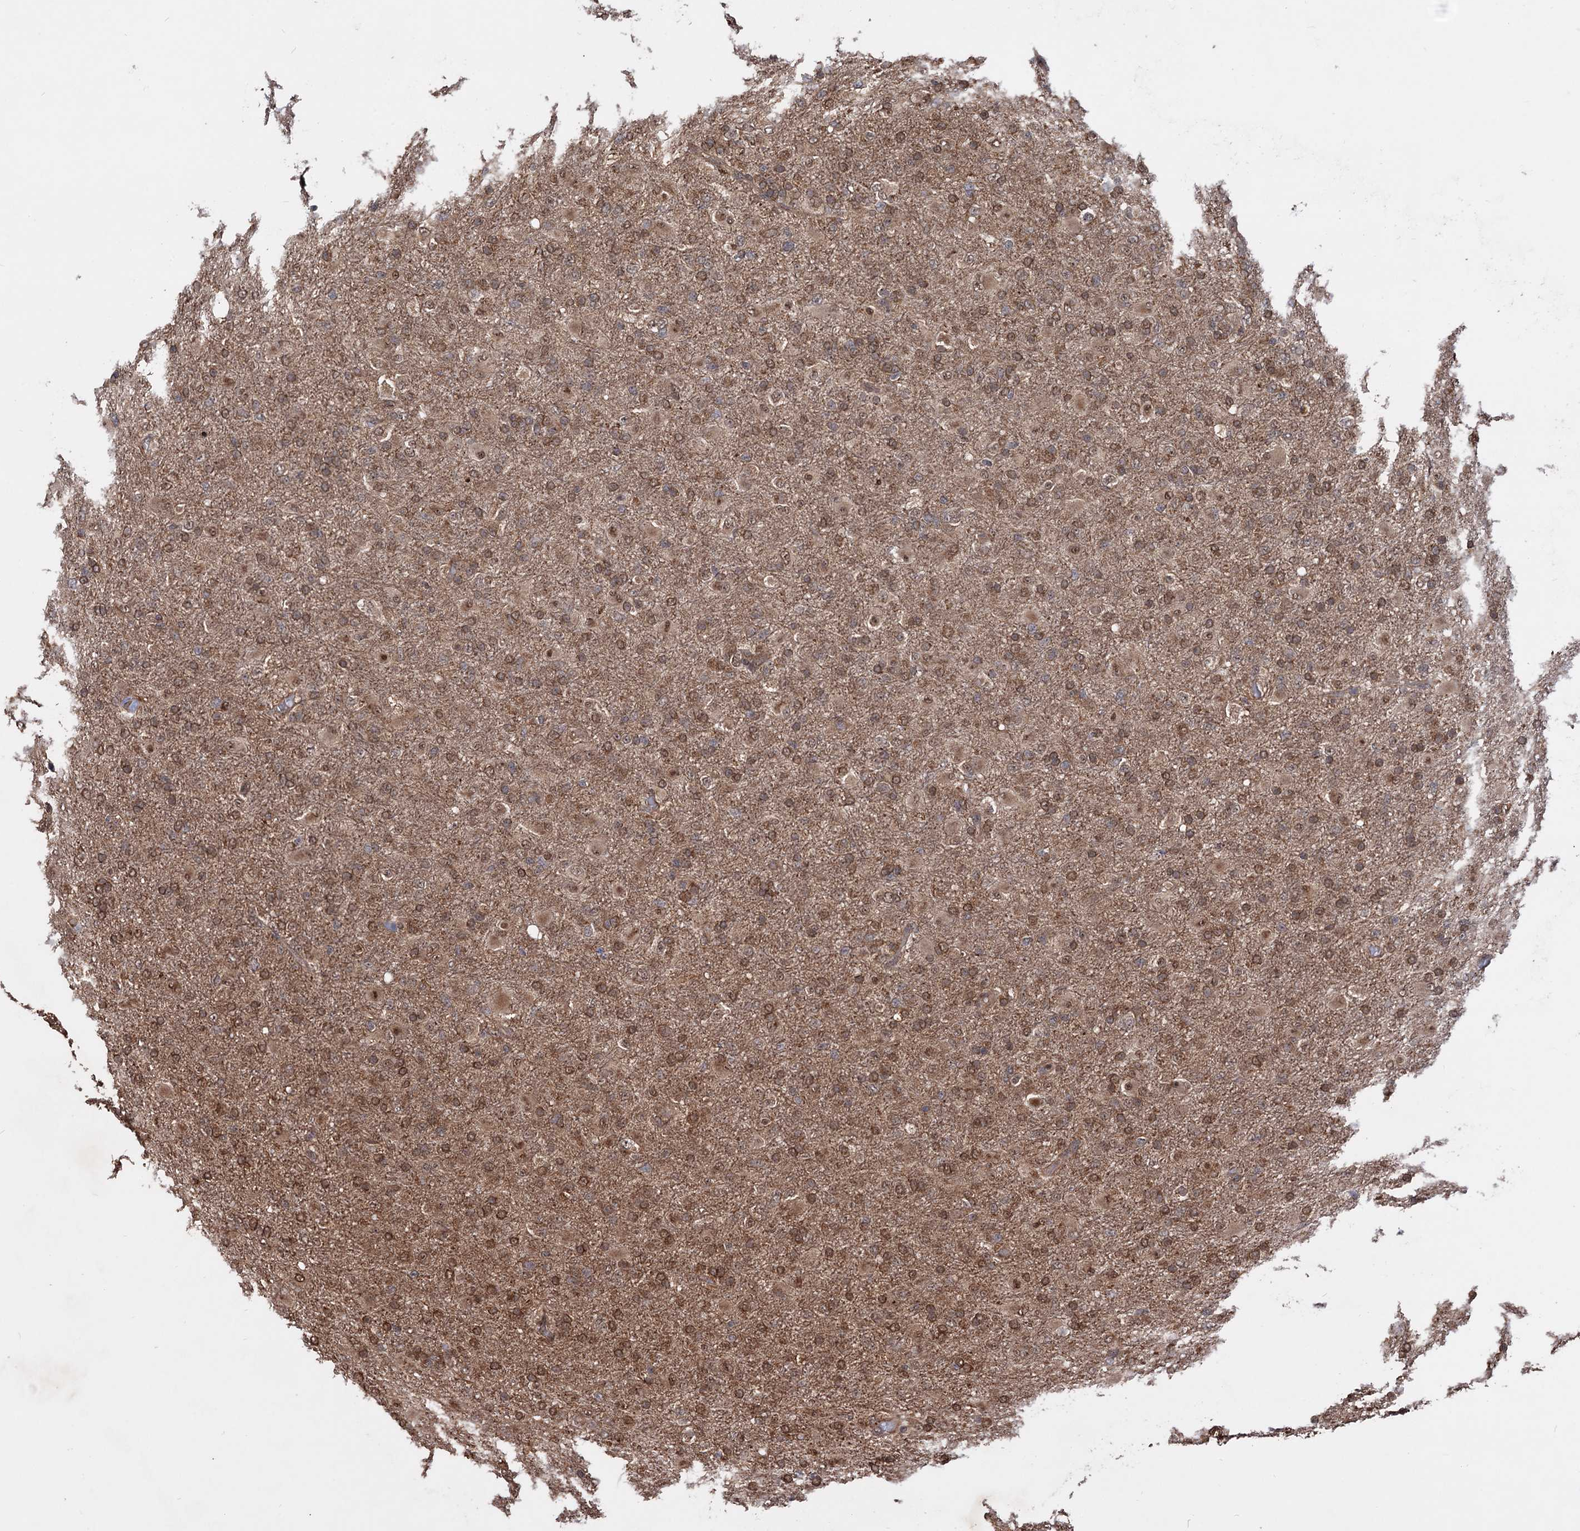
{"staining": {"intensity": "moderate", "quantity": ">75%", "location": "cytoplasmic/membranous,nuclear"}, "tissue": "glioma", "cell_type": "Tumor cells", "image_type": "cancer", "snomed": [{"axis": "morphology", "description": "Glioma, malignant, Low grade"}, {"axis": "topography", "description": "Brain"}], "caption": "The photomicrograph exhibits a brown stain indicating the presence of a protein in the cytoplasmic/membranous and nuclear of tumor cells in glioma. Ihc stains the protein of interest in brown and the nuclei are stained blue.", "gene": "PIGB", "patient": {"sex": "male", "age": 65}}